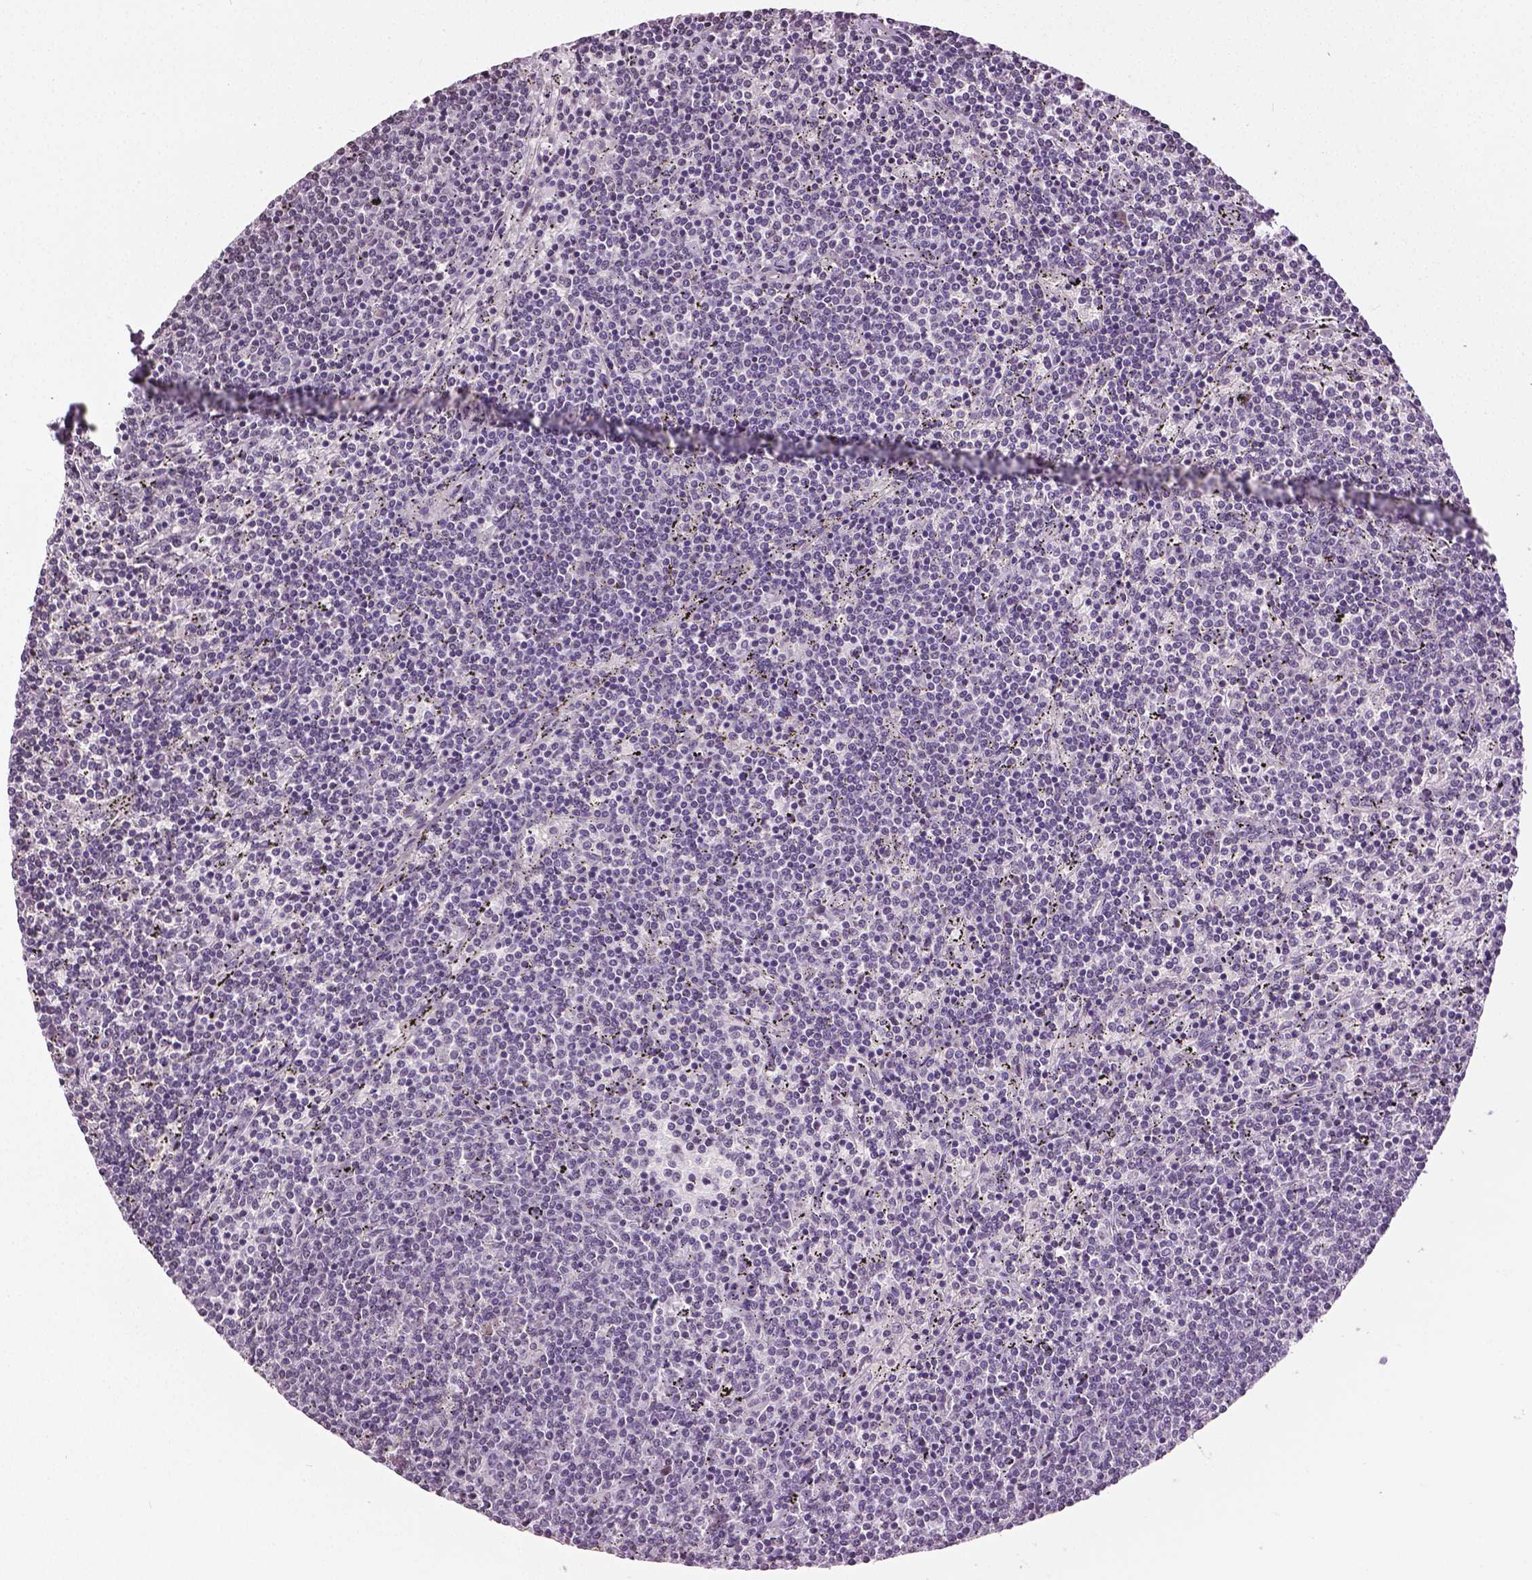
{"staining": {"intensity": "negative", "quantity": "none", "location": "none"}, "tissue": "lymphoma", "cell_type": "Tumor cells", "image_type": "cancer", "snomed": [{"axis": "morphology", "description": "Malignant lymphoma, non-Hodgkin's type, Low grade"}, {"axis": "topography", "description": "Spleen"}], "caption": "Immunohistochemistry image of human low-grade malignant lymphoma, non-Hodgkin's type stained for a protein (brown), which exhibits no staining in tumor cells.", "gene": "DLX5", "patient": {"sex": "female", "age": 50}}